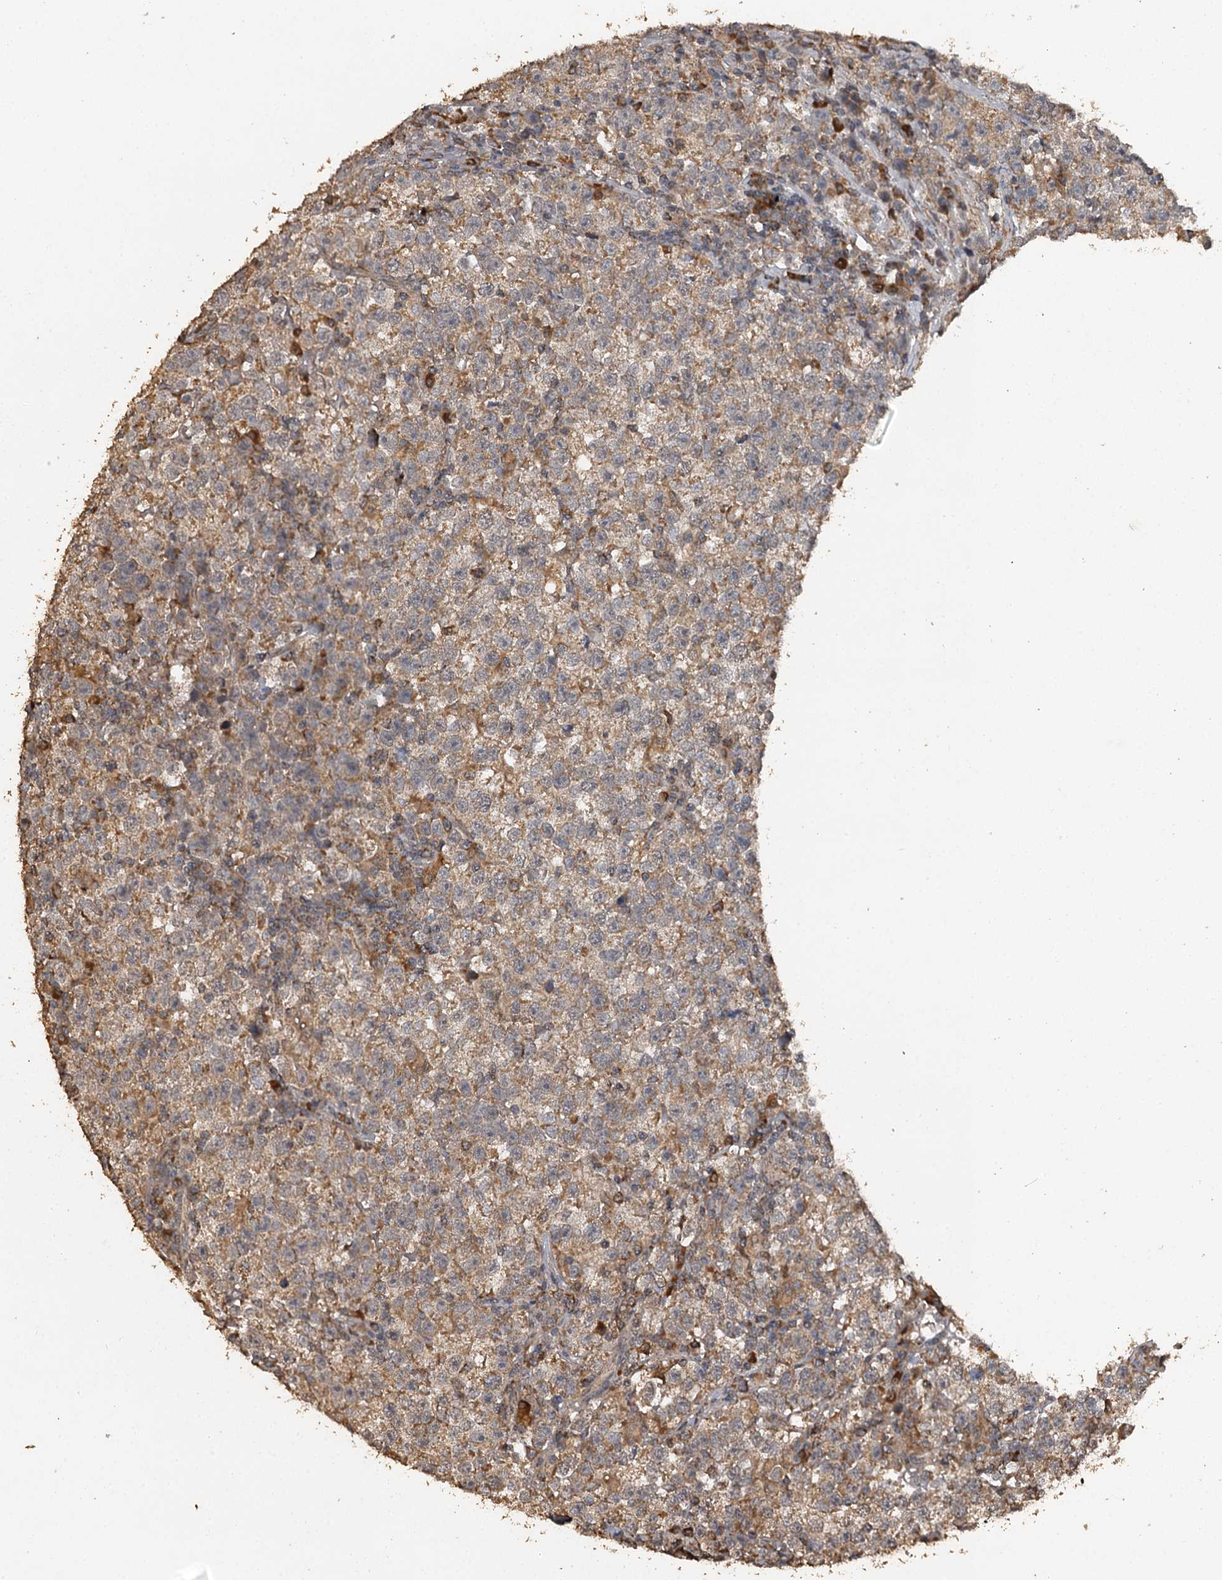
{"staining": {"intensity": "moderate", "quantity": ">75%", "location": "cytoplasmic/membranous"}, "tissue": "testis cancer", "cell_type": "Tumor cells", "image_type": "cancer", "snomed": [{"axis": "morphology", "description": "Normal tissue, NOS"}, {"axis": "morphology", "description": "Seminoma, NOS"}, {"axis": "topography", "description": "Testis"}], "caption": "A histopathology image of human testis cancer (seminoma) stained for a protein reveals moderate cytoplasmic/membranous brown staining in tumor cells.", "gene": "WIPI1", "patient": {"sex": "male", "age": 43}}